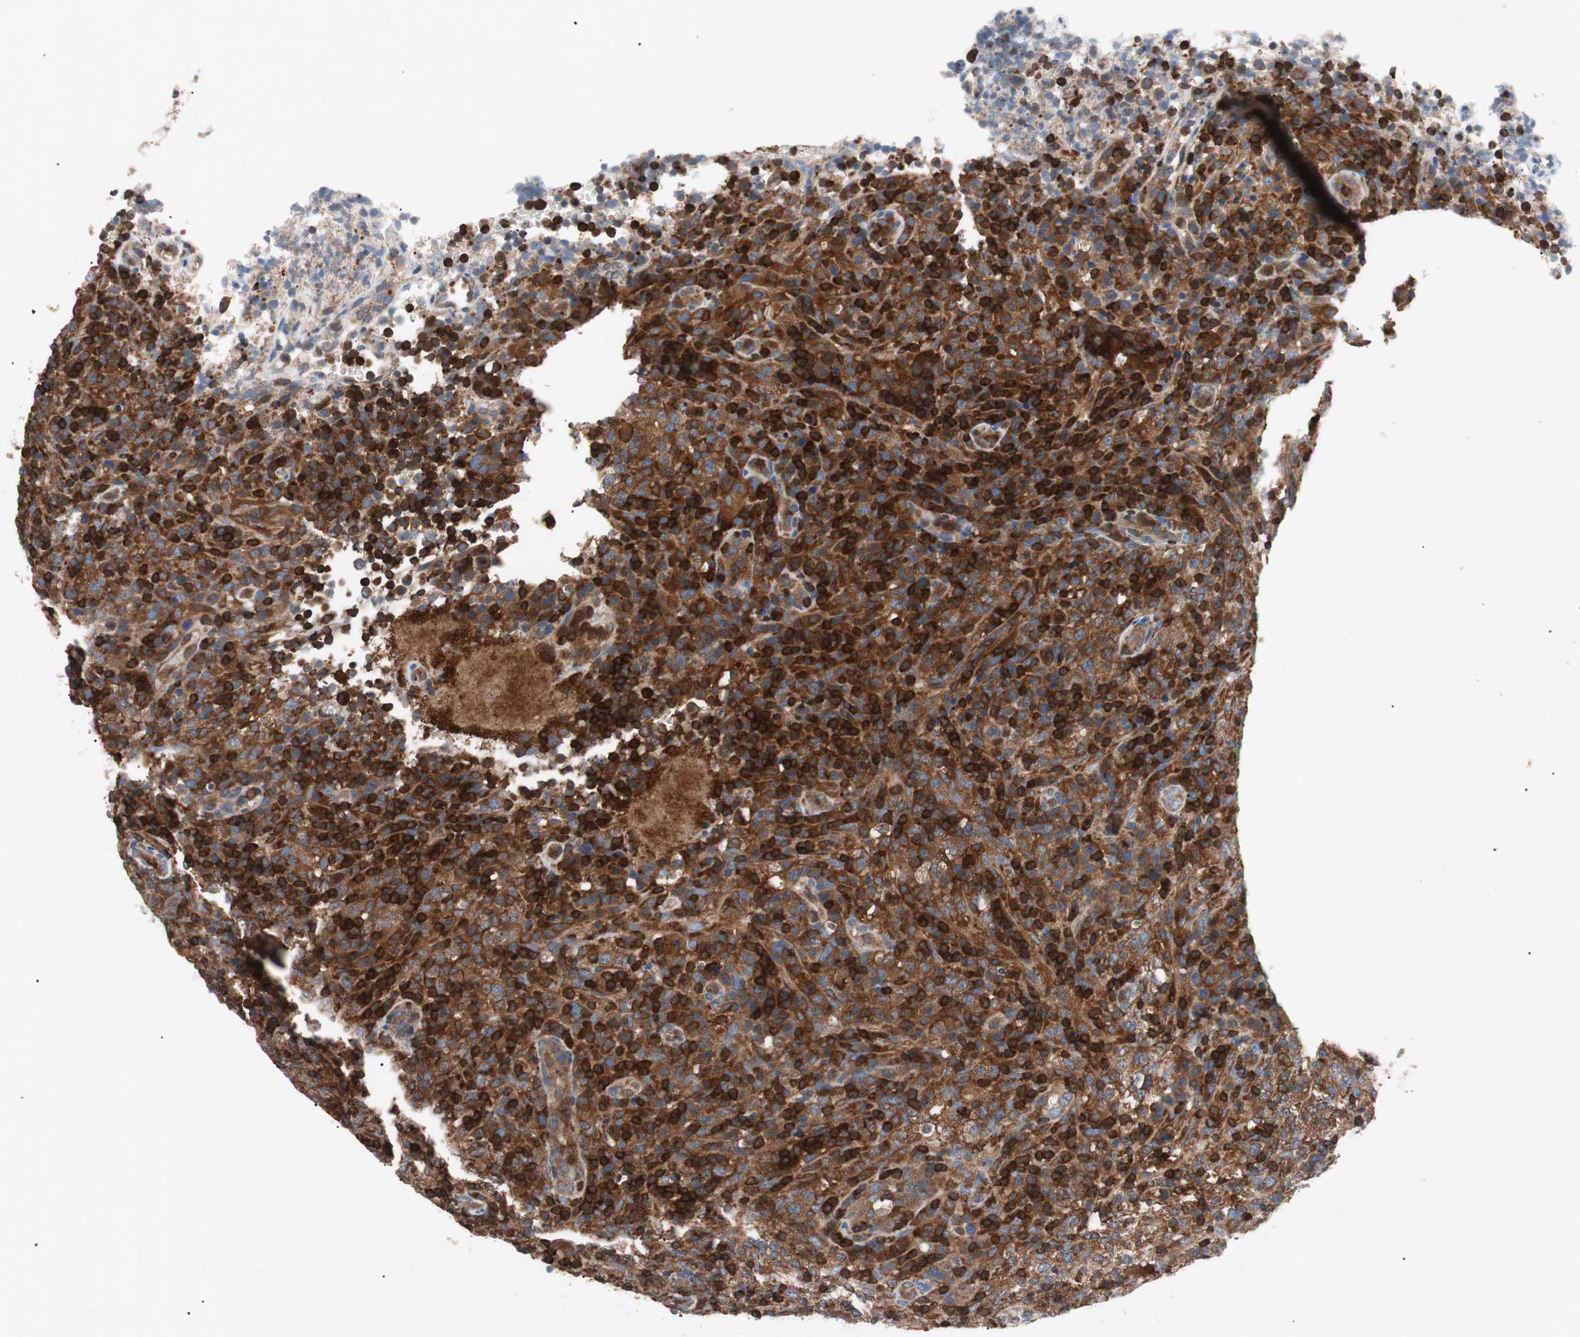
{"staining": {"intensity": "strong", "quantity": ">75%", "location": "cytoplasmic/membranous"}, "tissue": "lymphoma", "cell_type": "Tumor cells", "image_type": "cancer", "snomed": [{"axis": "morphology", "description": "Malignant lymphoma, non-Hodgkin's type, High grade"}, {"axis": "topography", "description": "Lymph node"}], "caption": "The immunohistochemical stain highlights strong cytoplasmic/membranous positivity in tumor cells of malignant lymphoma, non-Hodgkin's type (high-grade) tissue. (brown staining indicates protein expression, while blue staining denotes nuclei).", "gene": "PIK3R1", "patient": {"sex": "female", "age": 76}}